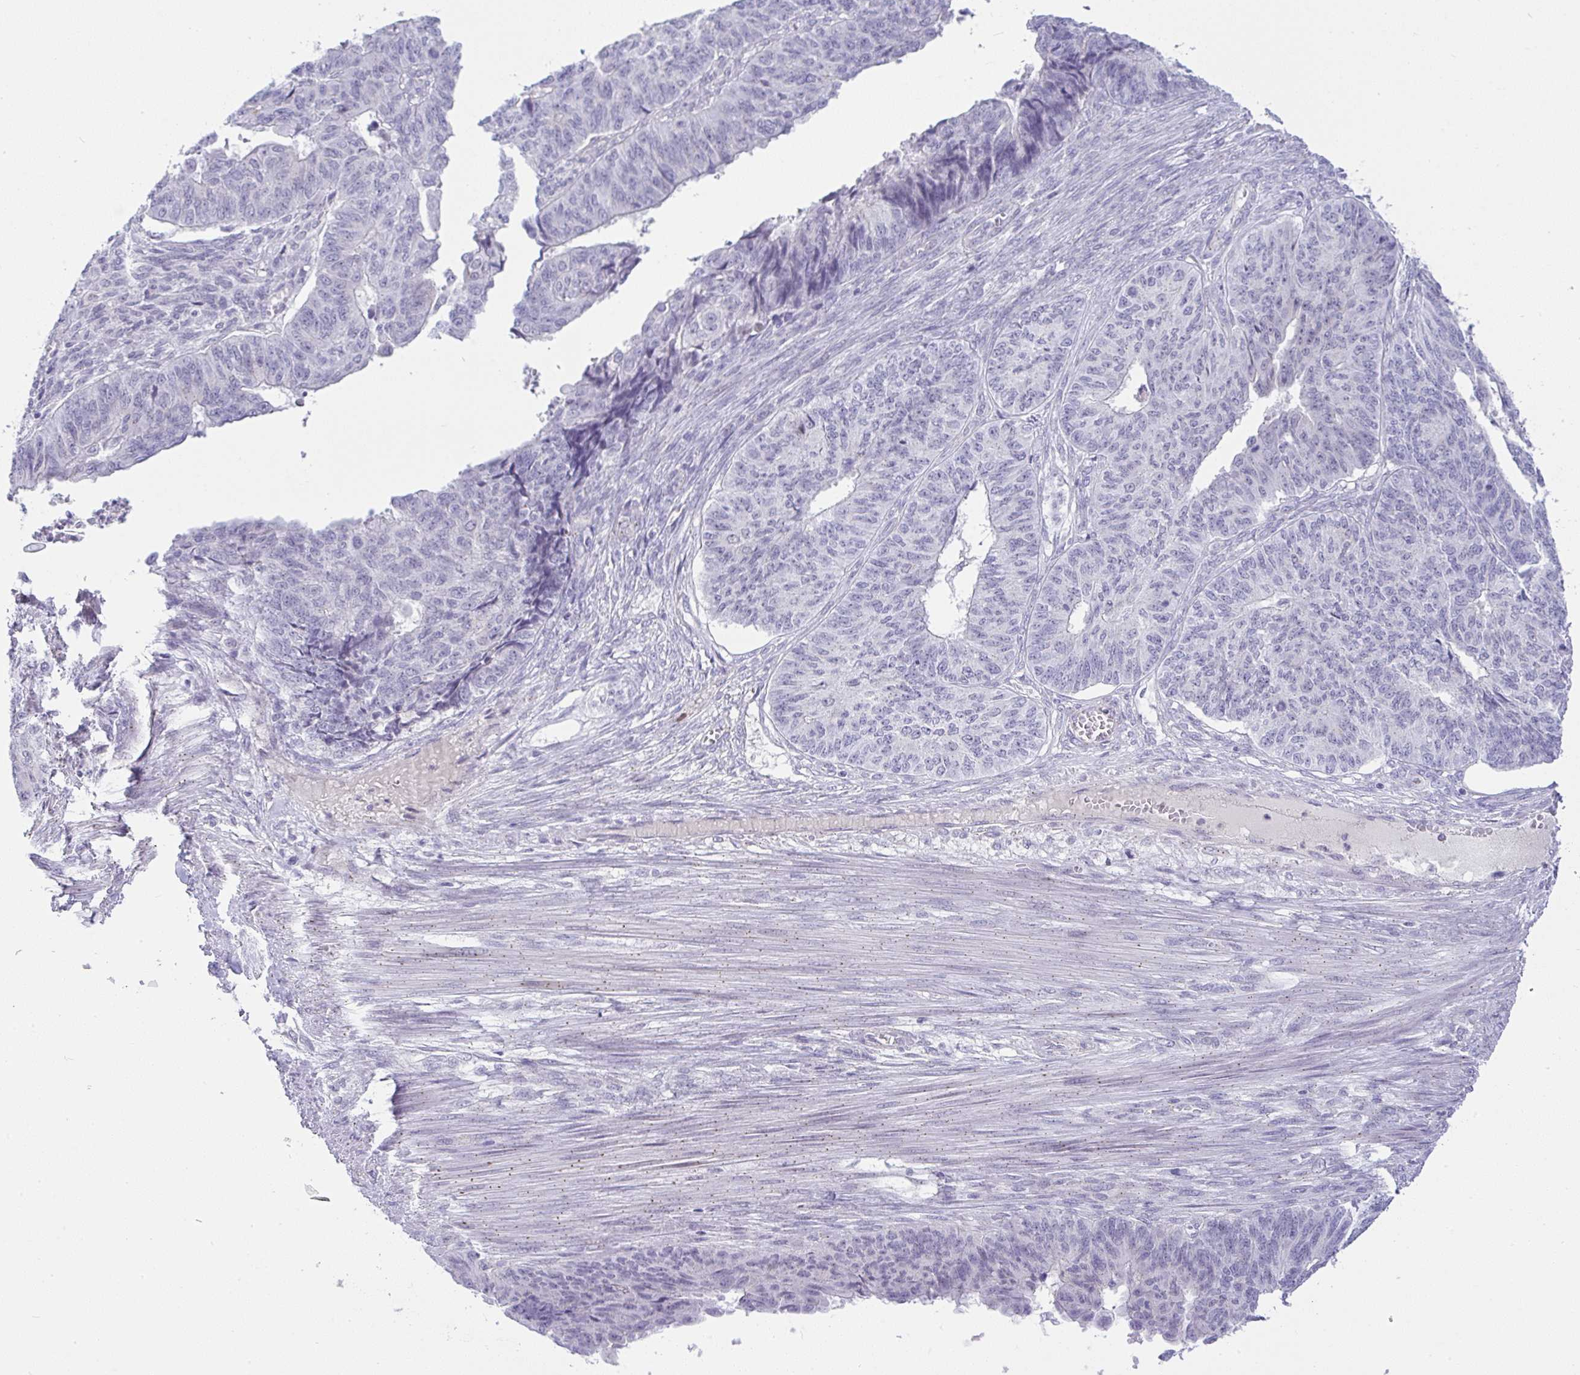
{"staining": {"intensity": "negative", "quantity": "none", "location": "none"}, "tissue": "endometrial cancer", "cell_type": "Tumor cells", "image_type": "cancer", "snomed": [{"axis": "morphology", "description": "Adenocarcinoma, NOS"}, {"axis": "topography", "description": "Endometrium"}], "caption": "The photomicrograph shows no staining of tumor cells in endometrial cancer (adenocarcinoma).", "gene": "FAM177A1", "patient": {"sex": "female", "age": 32}}